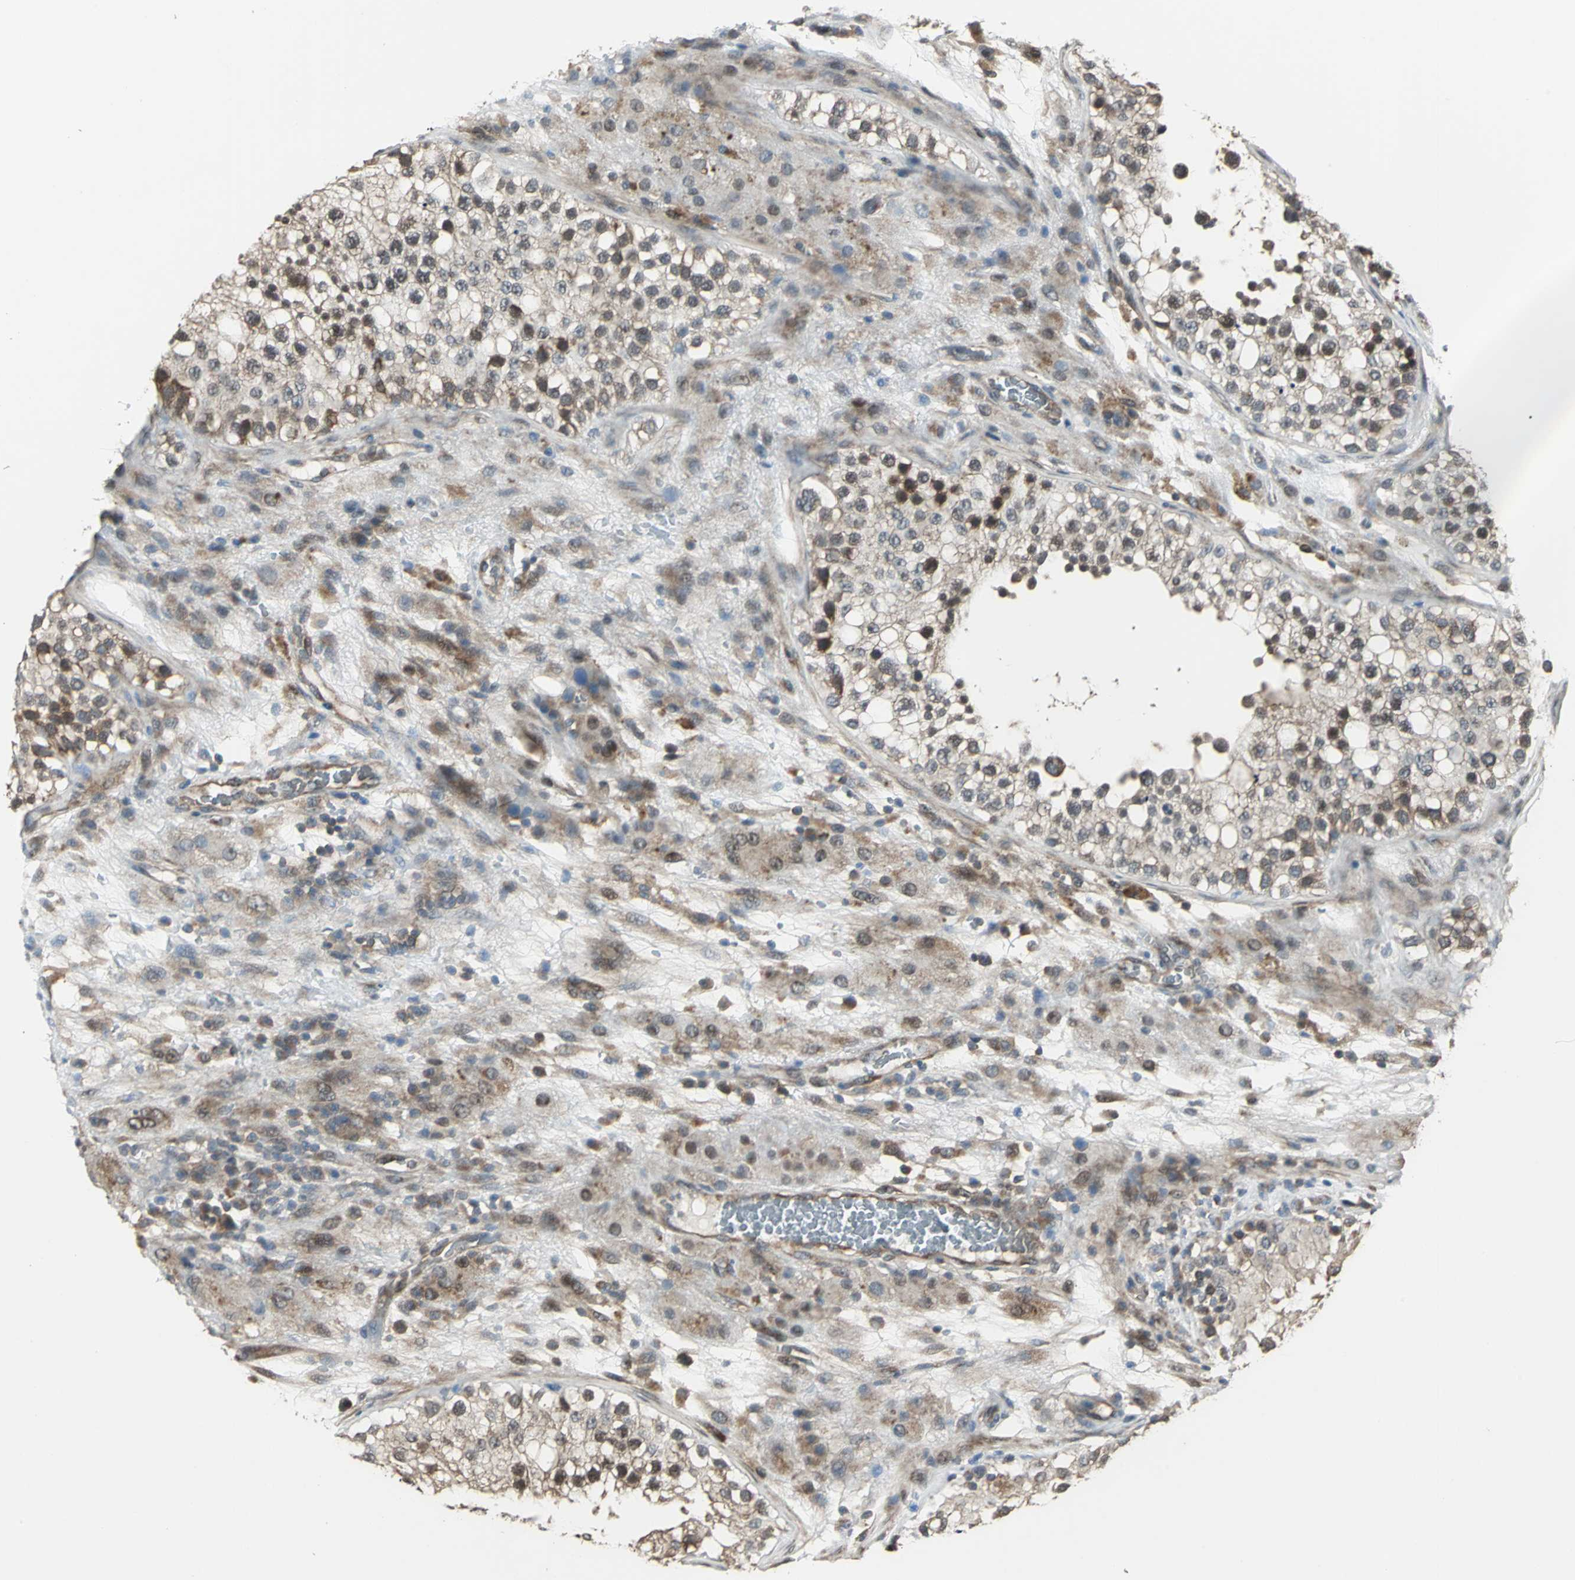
{"staining": {"intensity": "strong", "quantity": ">75%", "location": "cytoplasmic/membranous,nuclear"}, "tissue": "testis", "cell_type": "Cells in seminiferous ducts", "image_type": "normal", "snomed": [{"axis": "morphology", "description": "Normal tissue, NOS"}, {"axis": "topography", "description": "Testis"}], "caption": "Cells in seminiferous ducts reveal high levels of strong cytoplasmic/membranous,nuclear positivity in about >75% of cells in normal human testis.", "gene": "PFDN1", "patient": {"sex": "male", "age": 26}}